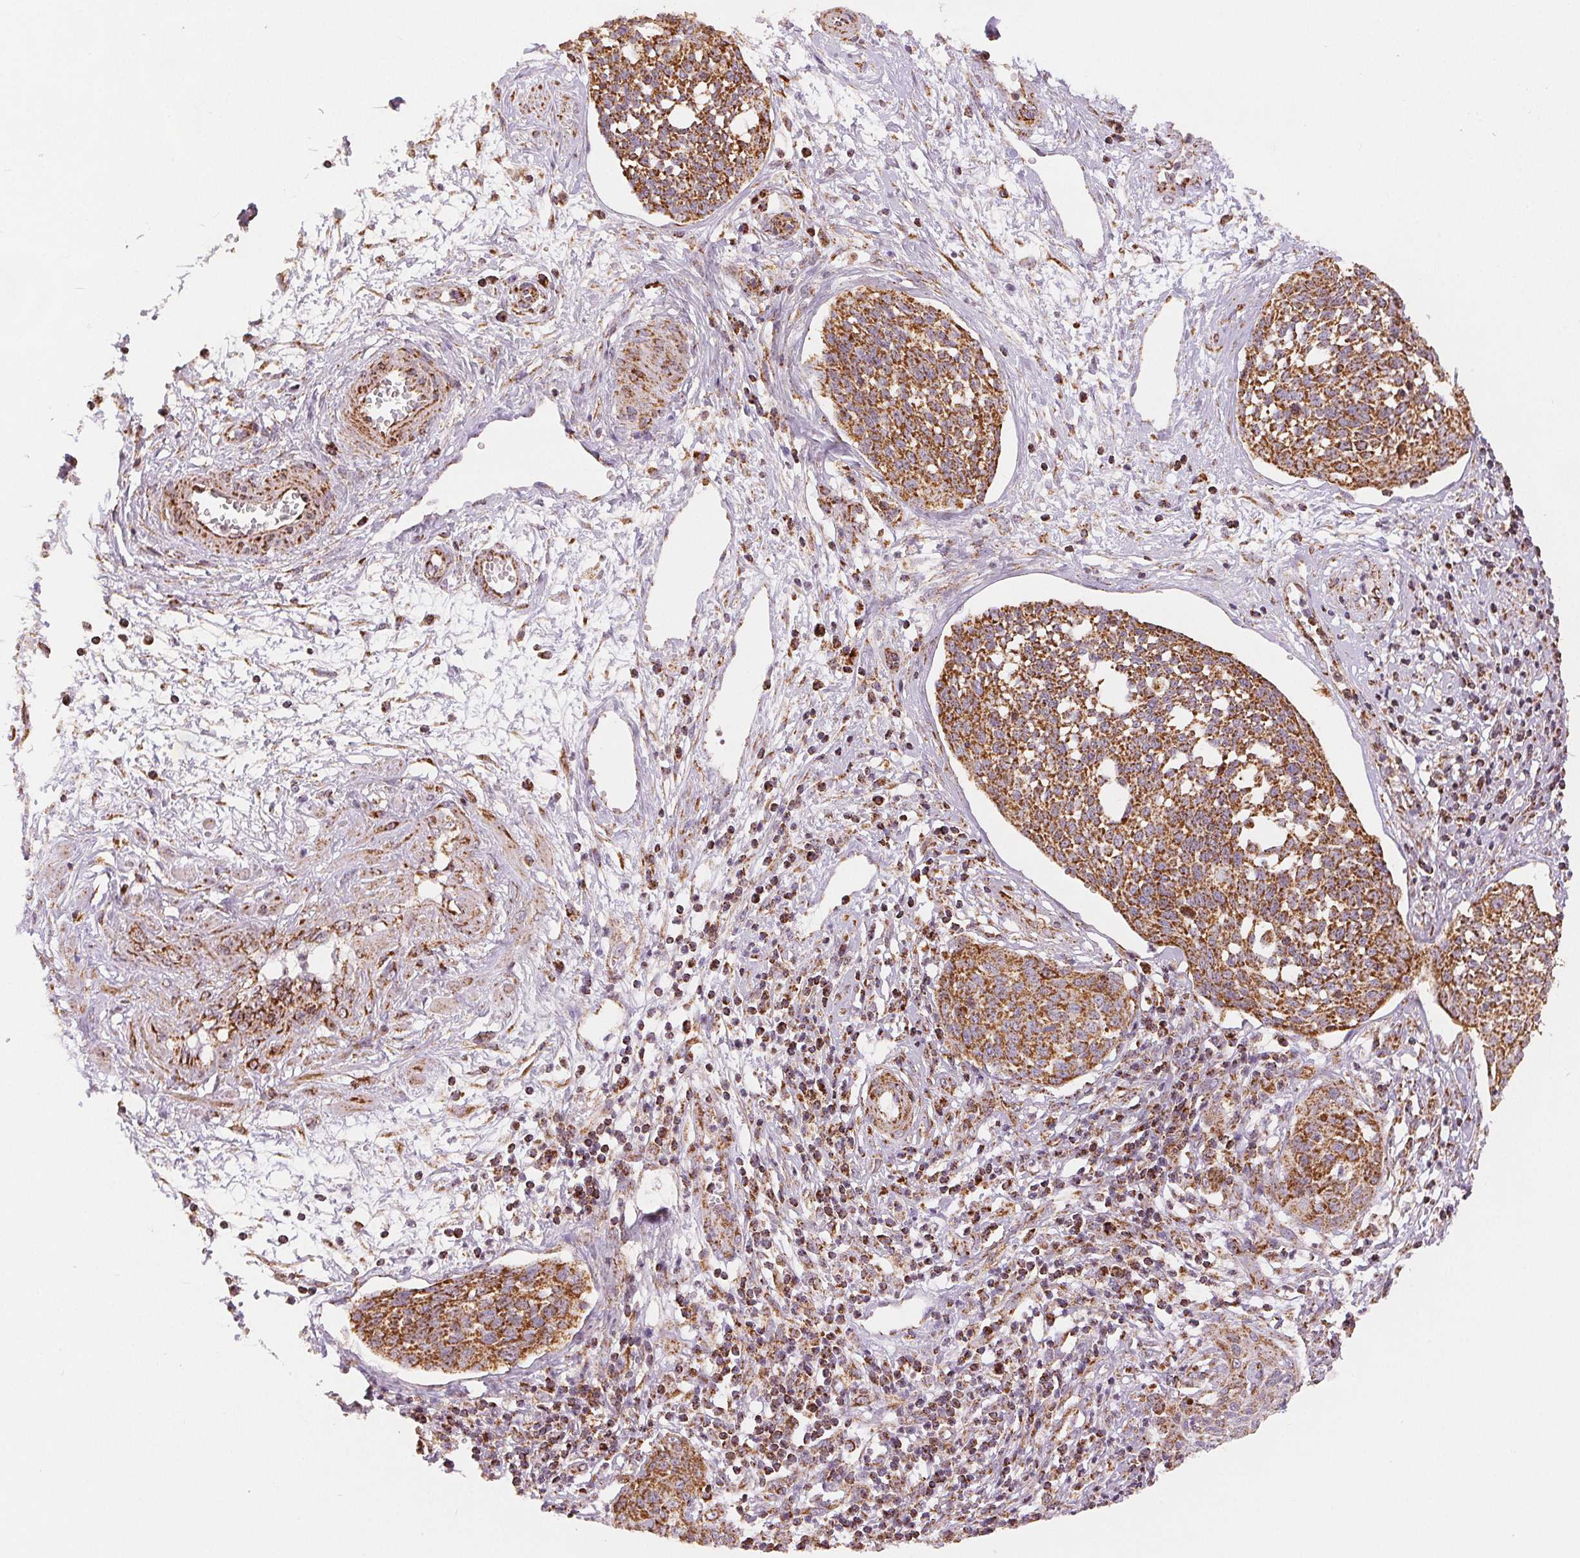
{"staining": {"intensity": "moderate", "quantity": ">75%", "location": "cytoplasmic/membranous"}, "tissue": "cervical cancer", "cell_type": "Tumor cells", "image_type": "cancer", "snomed": [{"axis": "morphology", "description": "Squamous cell carcinoma, NOS"}, {"axis": "topography", "description": "Cervix"}], "caption": "Cervical cancer stained with immunohistochemistry reveals moderate cytoplasmic/membranous expression in about >75% of tumor cells.", "gene": "SDHB", "patient": {"sex": "female", "age": 34}}